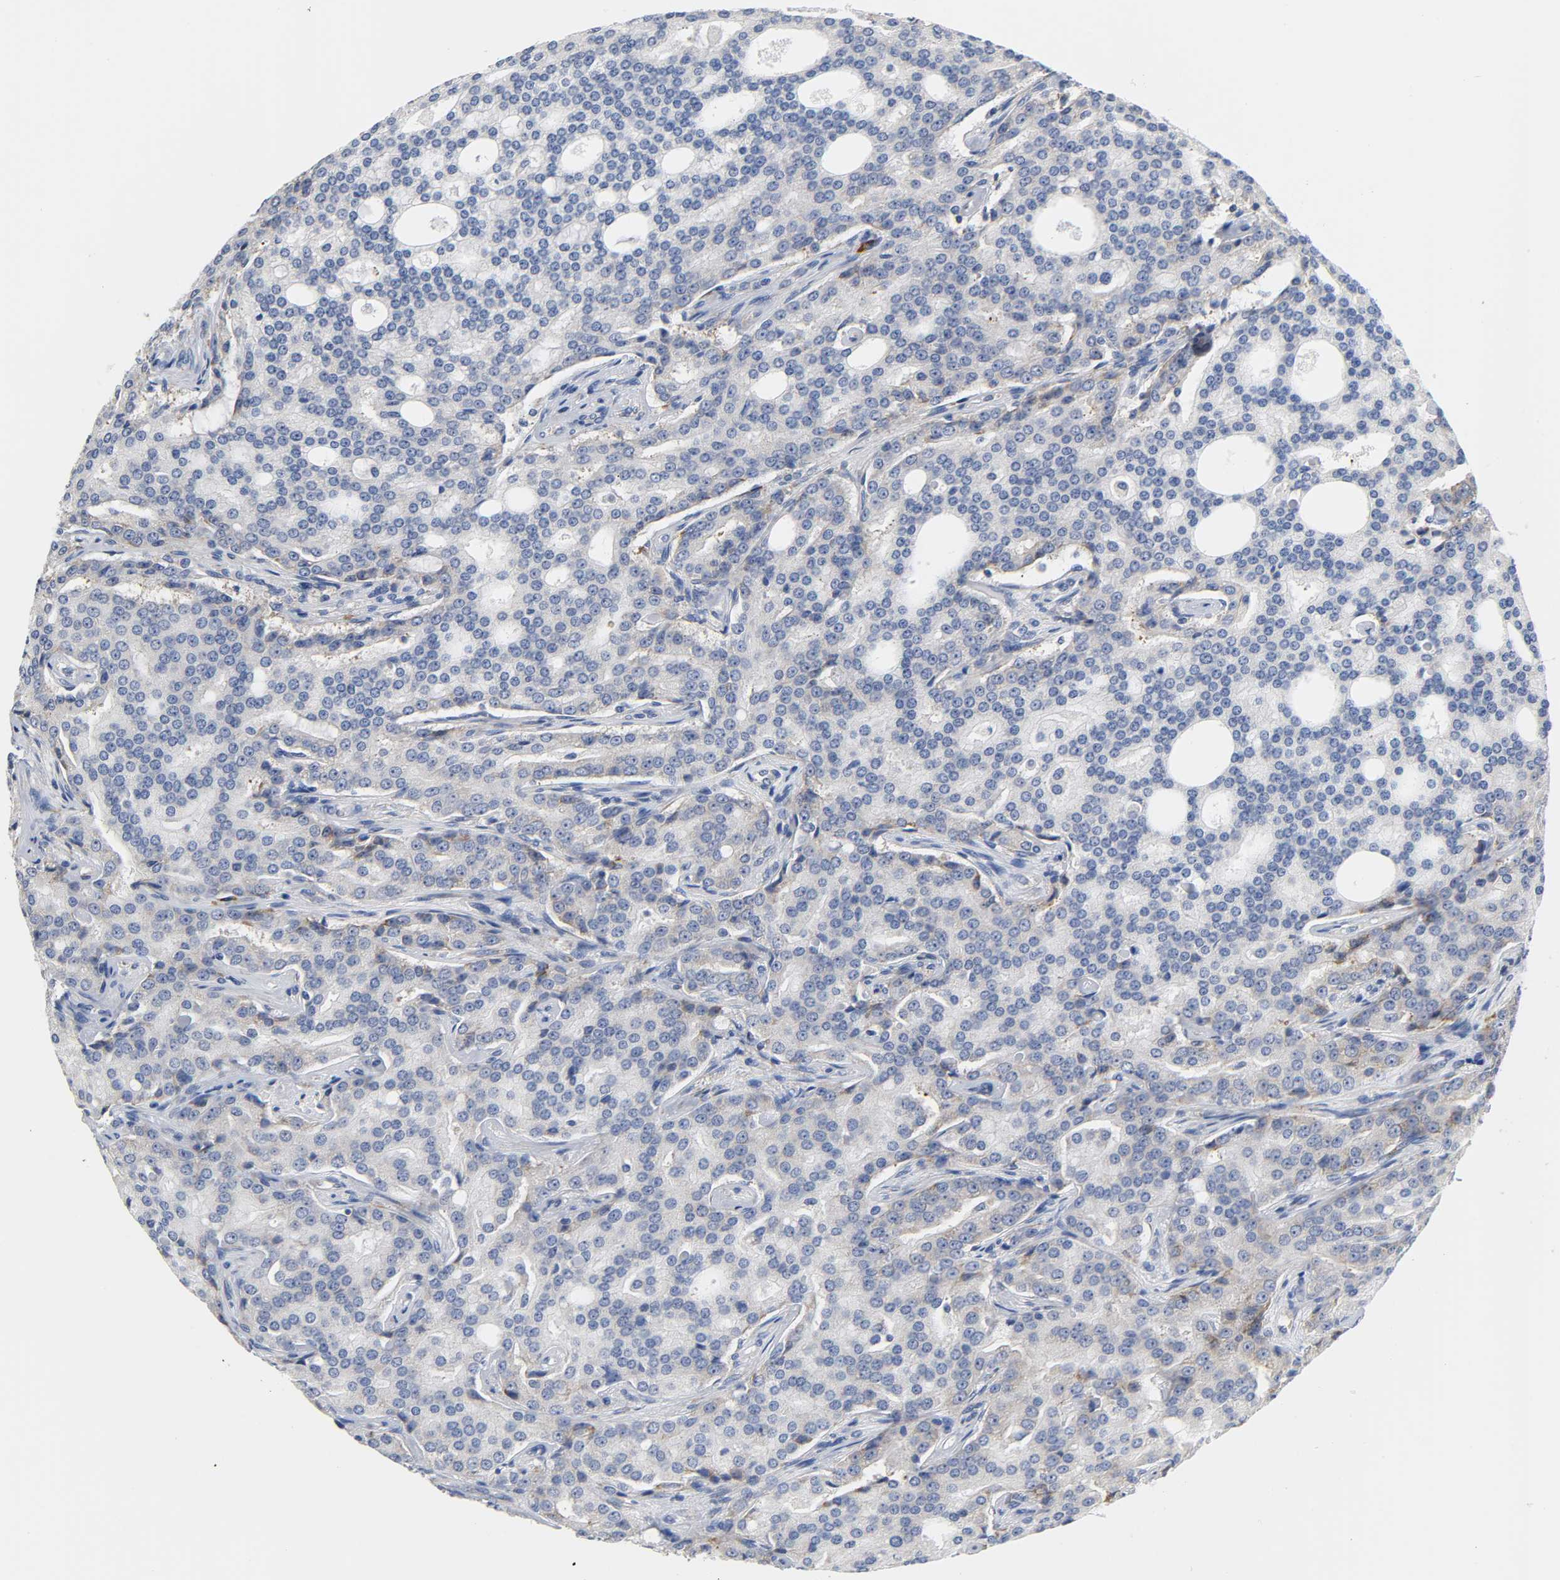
{"staining": {"intensity": "weak", "quantity": "25%-75%", "location": "cytoplasmic/membranous"}, "tissue": "prostate cancer", "cell_type": "Tumor cells", "image_type": "cancer", "snomed": [{"axis": "morphology", "description": "Adenocarcinoma, High grade"}, {"axis": "topography", "description": "Prostate"}], "caption": "Adenocarcinoma (high-grade) (prostate) stained with immunohistochemistry demonstrates weak cytoplasmic/membranous staining in about 25%-75% of tumor cells.", "gene": "REL", "patient": {"sex": "male", "age": 72}}